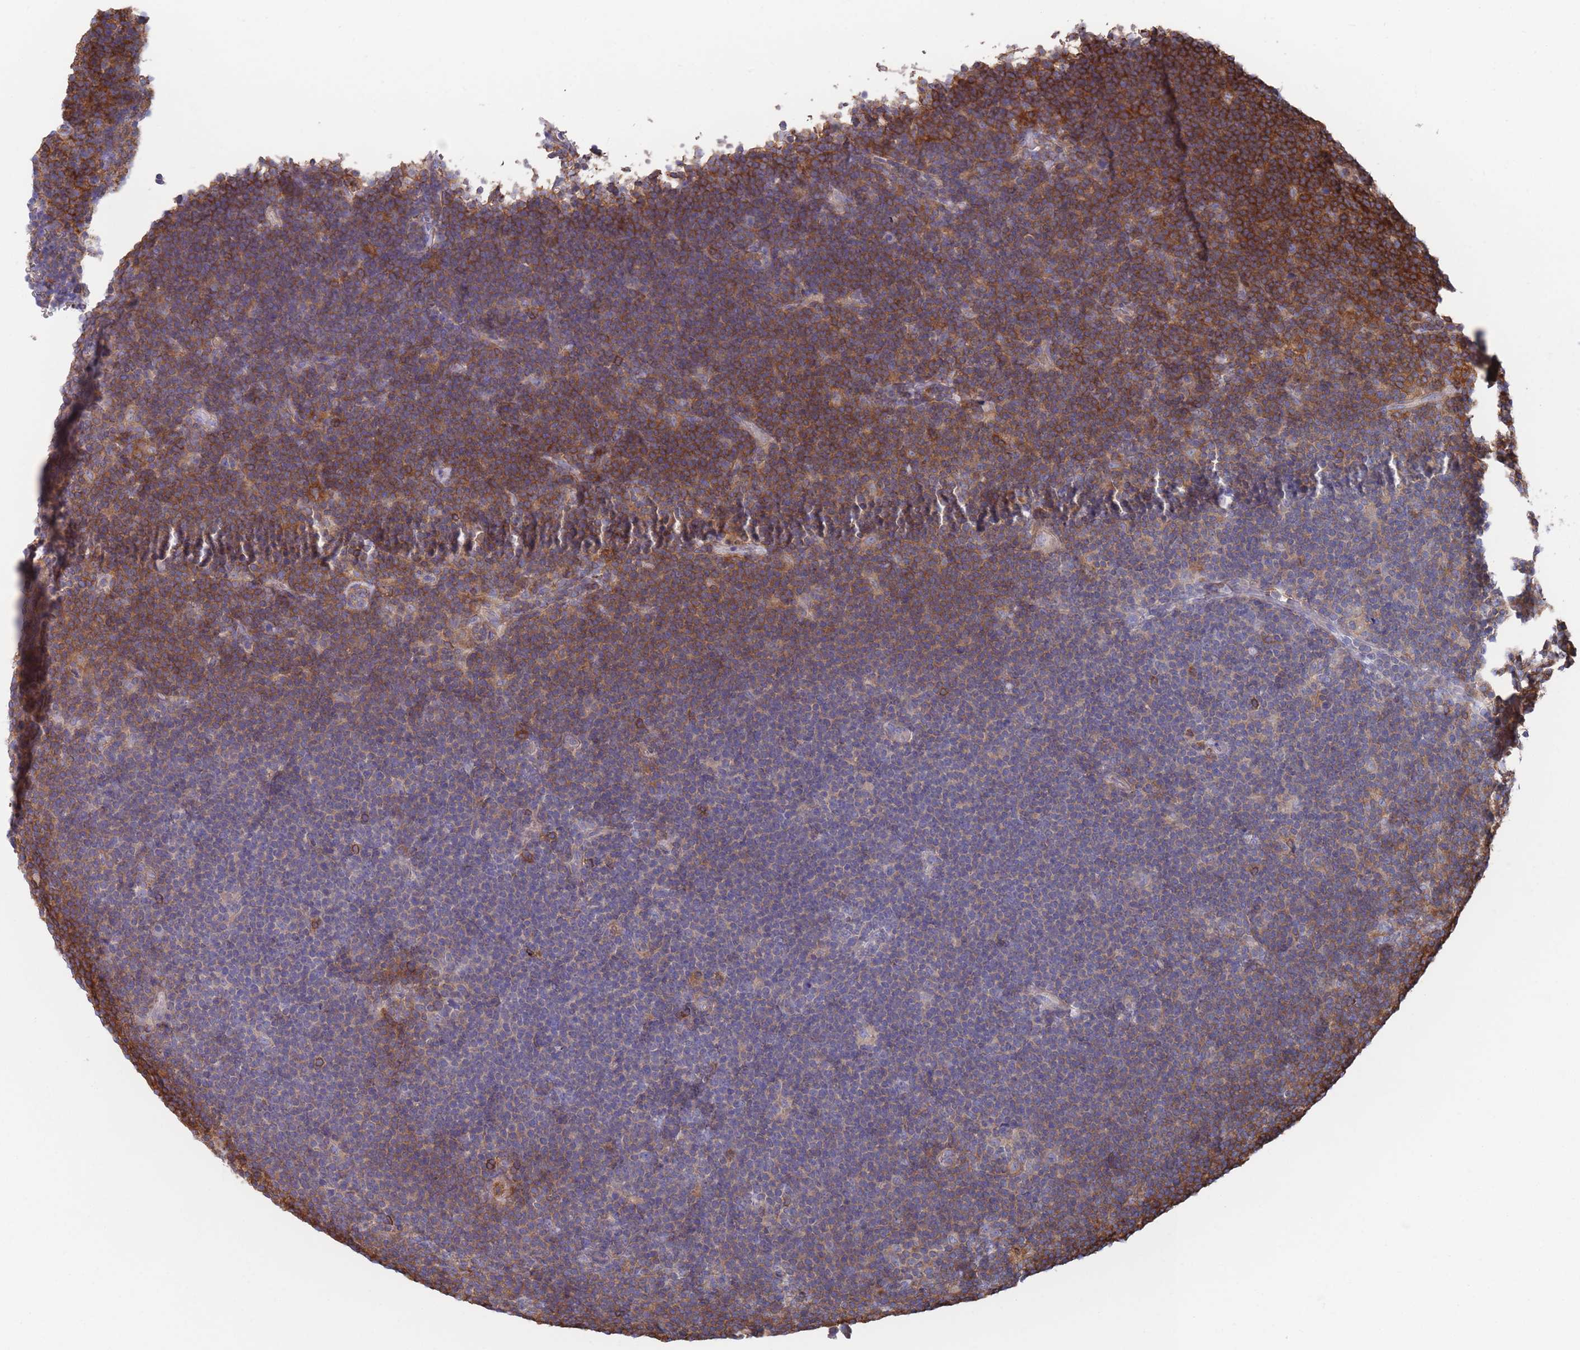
{"staining": {"intensity": "weak", "quantity": "25%-75%", "location": "cytoplasmic/membranous"}, "tissue": "lymphoma", "cell_type": "Tumor cells", "image_type": "cancer", "snomed": [{"axis": "morphology", "description": "Hodgkin's disease, NOS"}, {"axis": "topography", "description": "Lymph node"}], "caption": "An image of human lymphoma stained for a protein exhibits weak cytoplasmic/membranous brown staining in tumor cells.", "gene": "SCCPDH", "patient": {"sex": "female", "age": 57}}